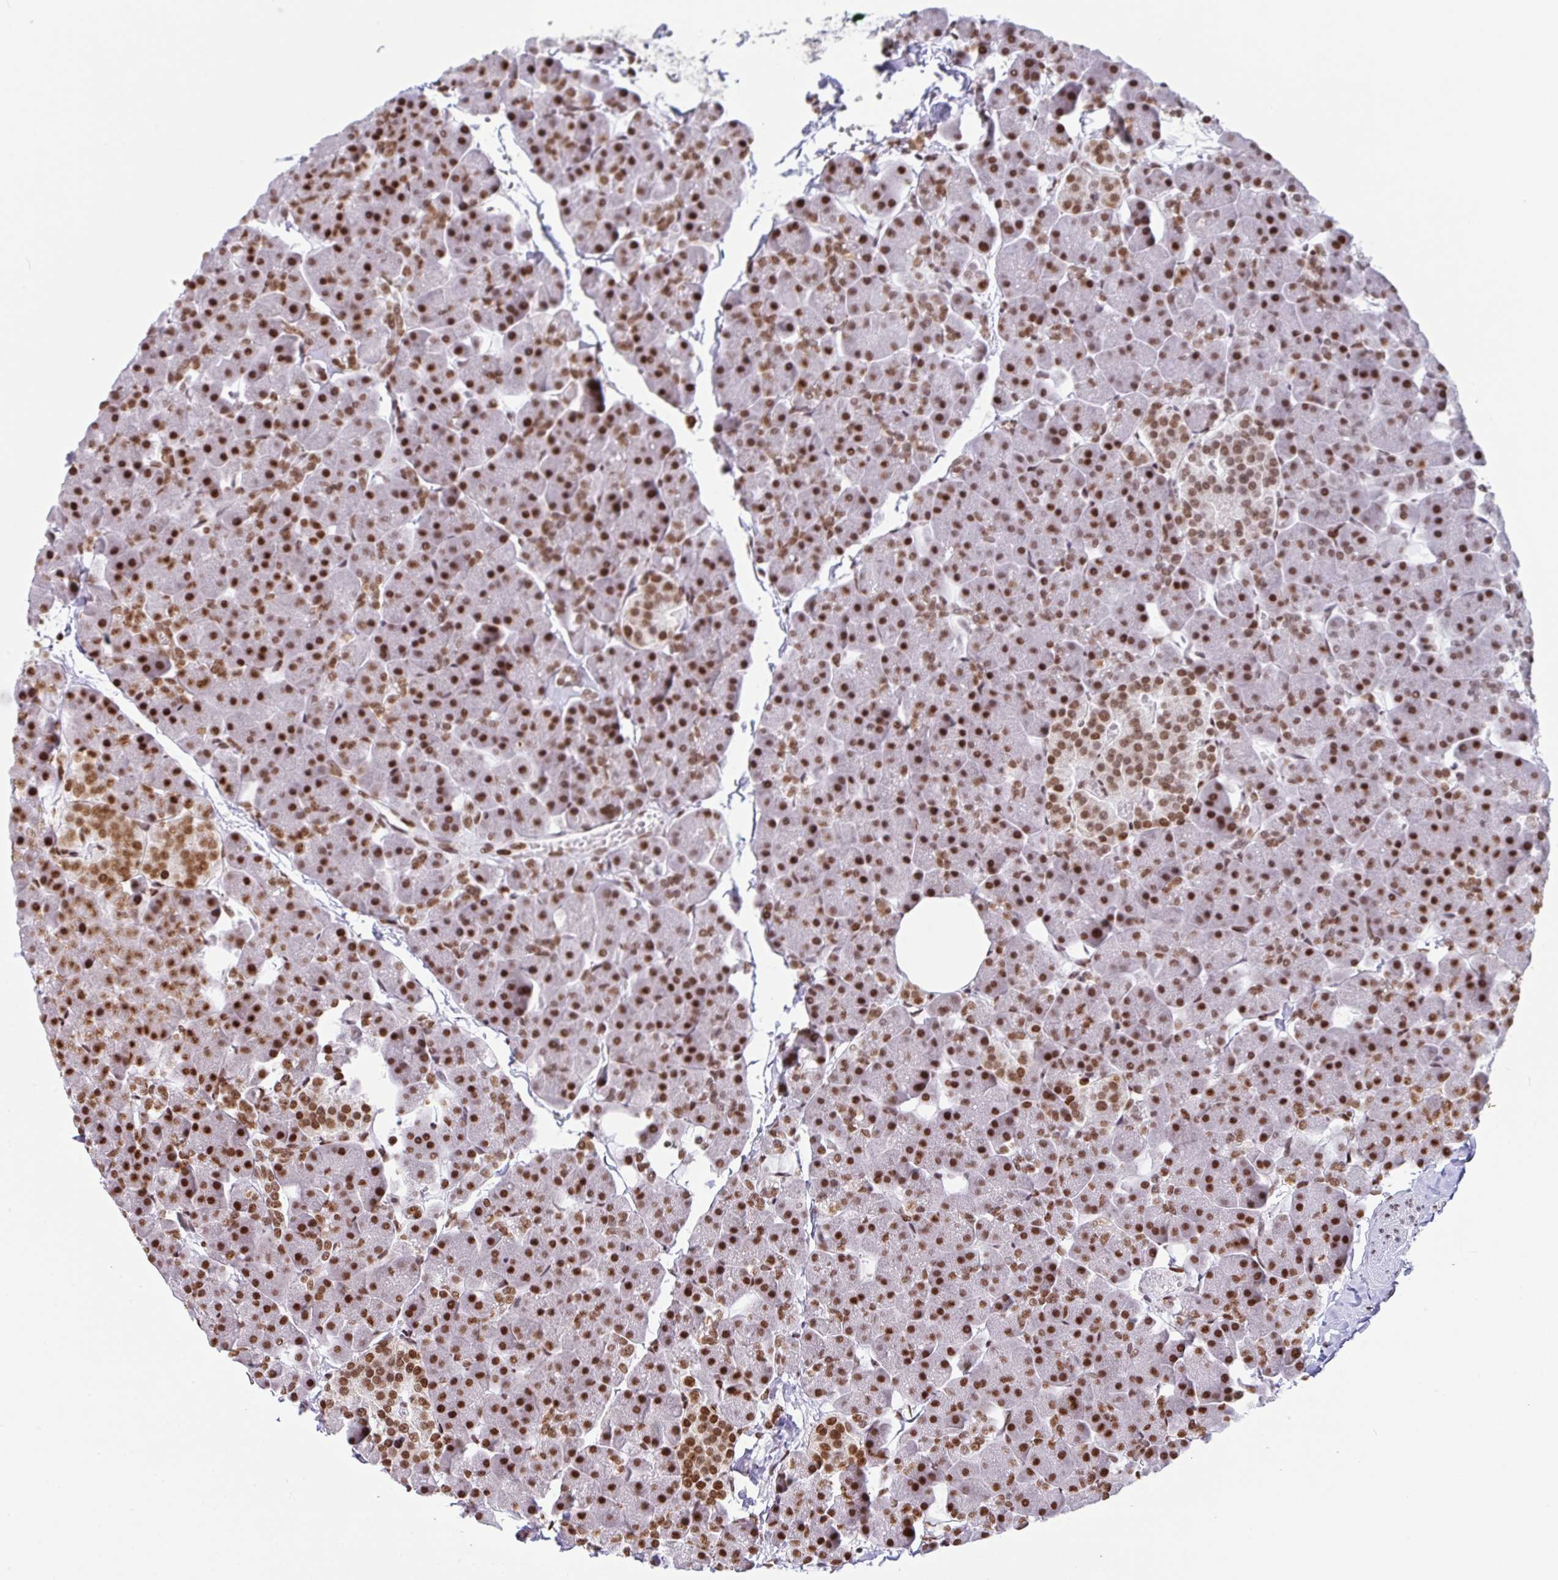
{"staining": {"intensity": "strong", "quantity": ">75%", "location": "nuclear"}, "tissue": "pancreas", "cell_type": "Exocrine glandular cells", "image_type": "normal", "snomed": [{"axis": "morphology", "description": "Normal tissue, NOS"}, {"axis": "topography", "description": "Pancreas"}], "caption": "An IHC micrograph of benign tissue is shown. Protein staining in brown labels strong nuclear positivity in pancreas within exocrine glandular cells. (DAB IHC, brown staining for protein, blue staining for nuclei).", "gene": "CLP1", "patient": {"sex": "male", "age": 35}}